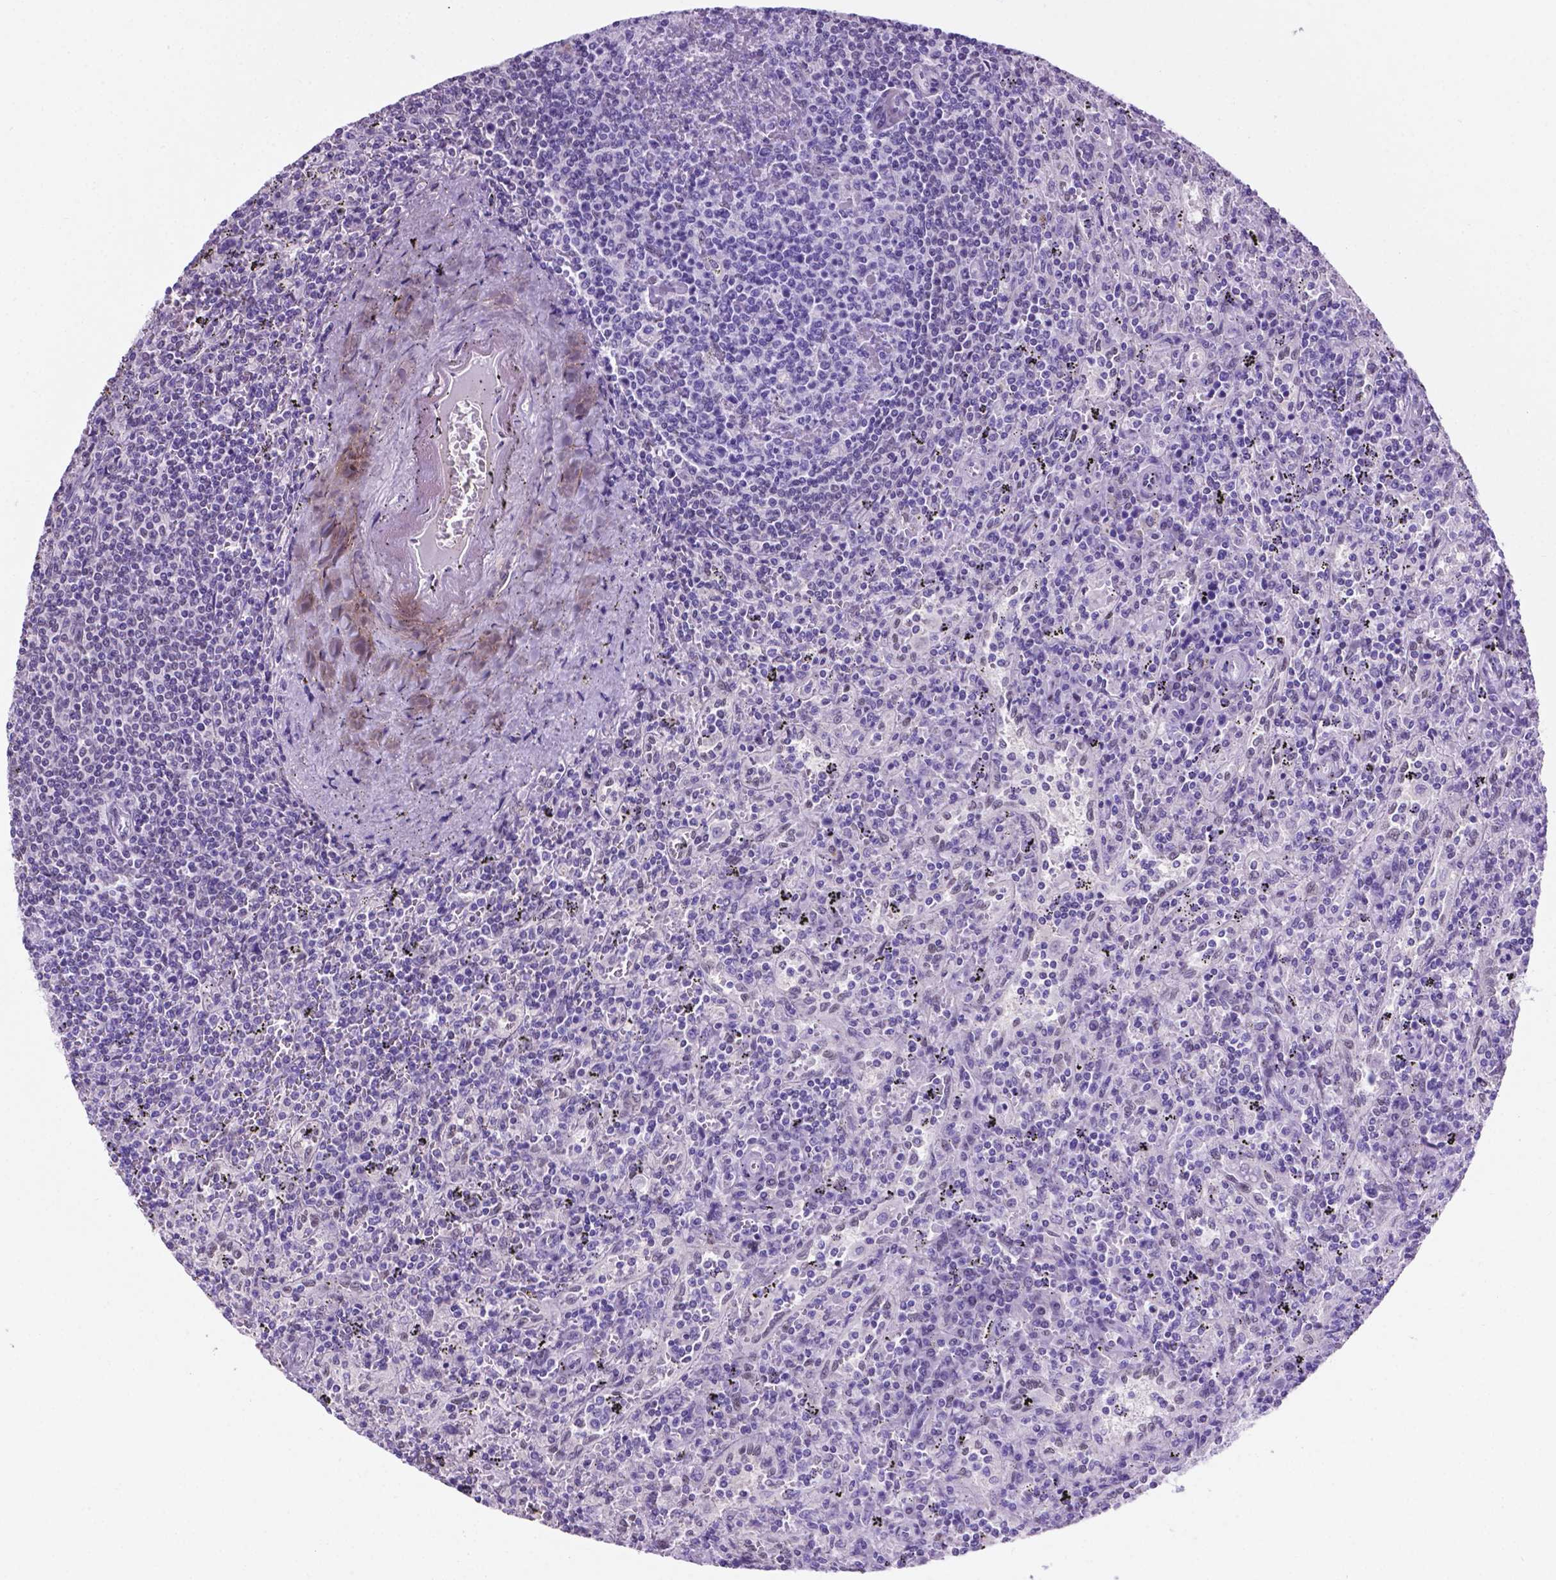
{"staining": {"intensity": "negative", "quantity": "none", "location": "none"}, "tissue": "lymphoma", "cell_type": "Tumor cells", "image_type": "cancer", "snomed": [{"axis": "morphology", "description": "Malignant lymphoma, non-Hodgkin's type, Low grade"}, {"axis": "topography", "description": "Spleen"}], "caption": "IHC micrograph of human lymphoma stained for a protein (brown), which exhibits no positivity in tumor cells.", "gene": "TMEM210", "patient": {"sex": "male", "age": 62}}